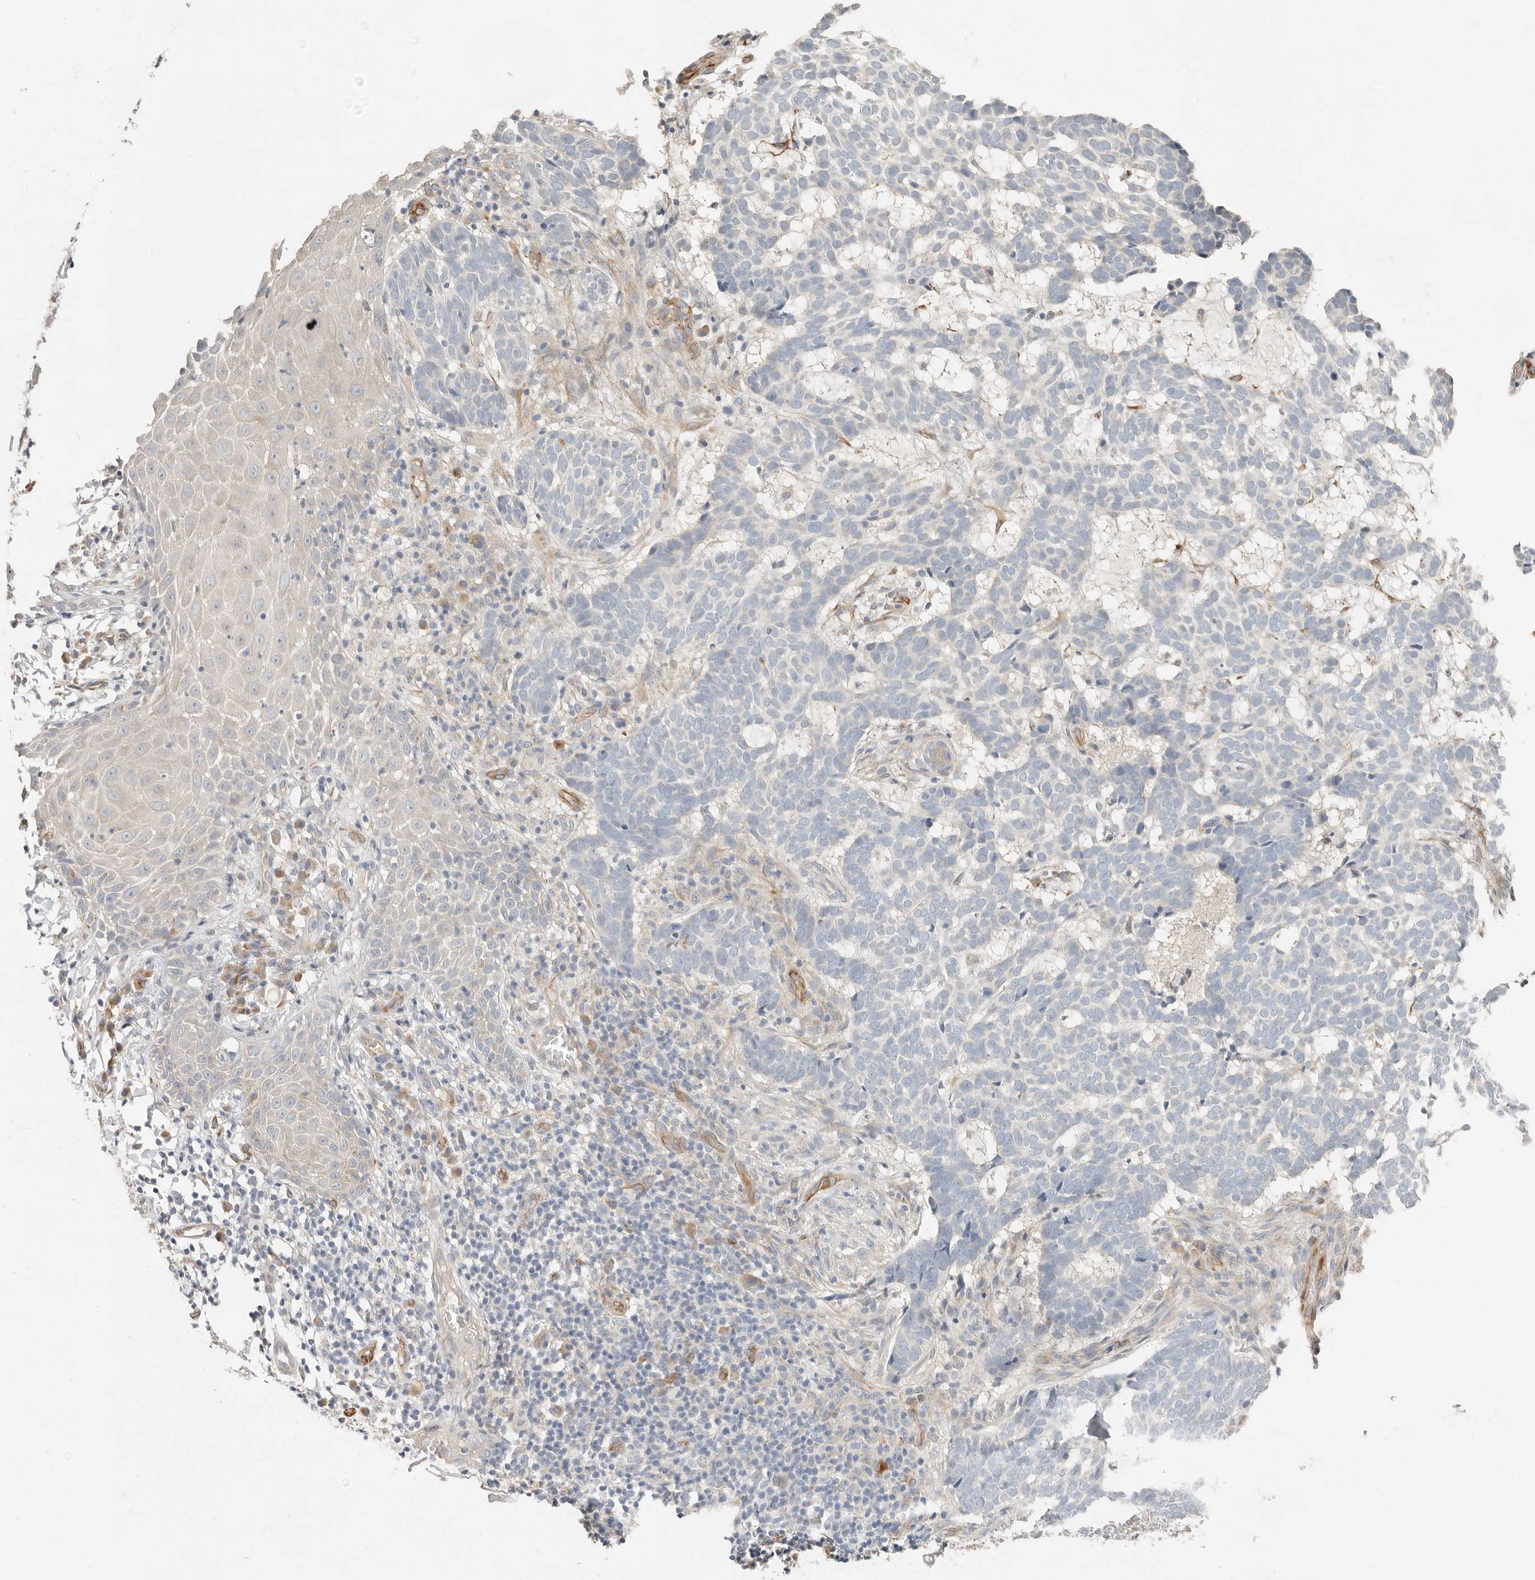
{"staining": {"intensity": "negative", "quantity": "none", "location": "none"}, "tissue": "skin cancer", "cell_type": "Tumor cells", "image_type": "cancer", "snomed": [{"axis": "morphology", "description": "Basal cell carcinoma"}, {"axis": "topography", "description": "Skin"}], "caption": "The image exhibits no staining of tumor cells in skin cancer.", "gene": "SPRING1", "patient": {"sex": "male", "age": 85}}